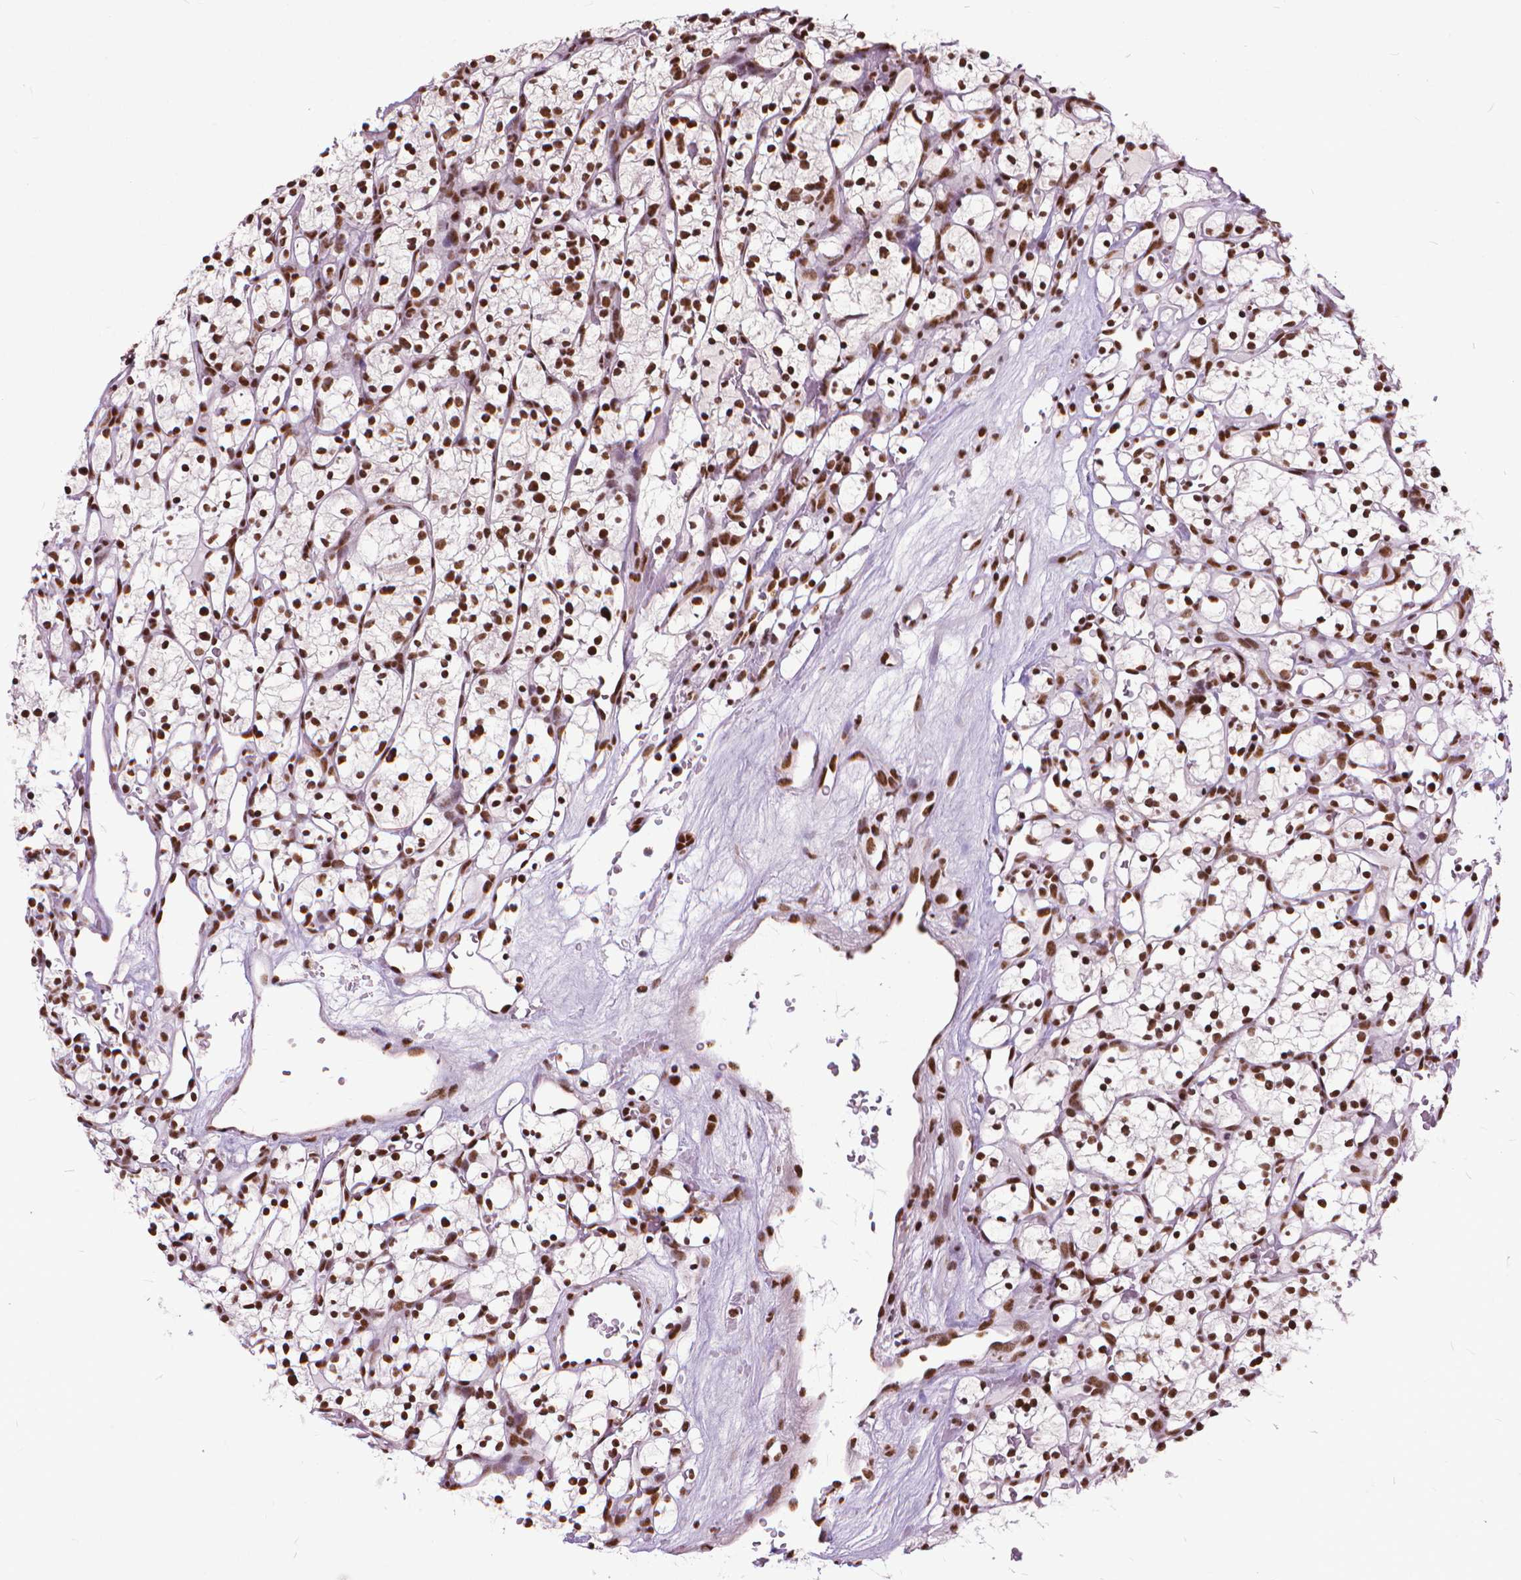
{"staining": {"intensity": "strong", "quantity": ">75%", "location": "nuclear"}, "tissue": "renal cancer", "cell_type": "Tumor cells", "image_type": "cancer", "snomed": [{"axis": "morphology", "description": "Adenocarcinoma, NOS"}, {"axis": "topography", "description": "Kidney"}], "caption": "Human renal adenocarcinoma stained with a brown dye reveals strong nuclear positive expression in about >75% of tumor cells.", "gene": "AKAP8", "patient": {"sex": "female", "age": 64}}